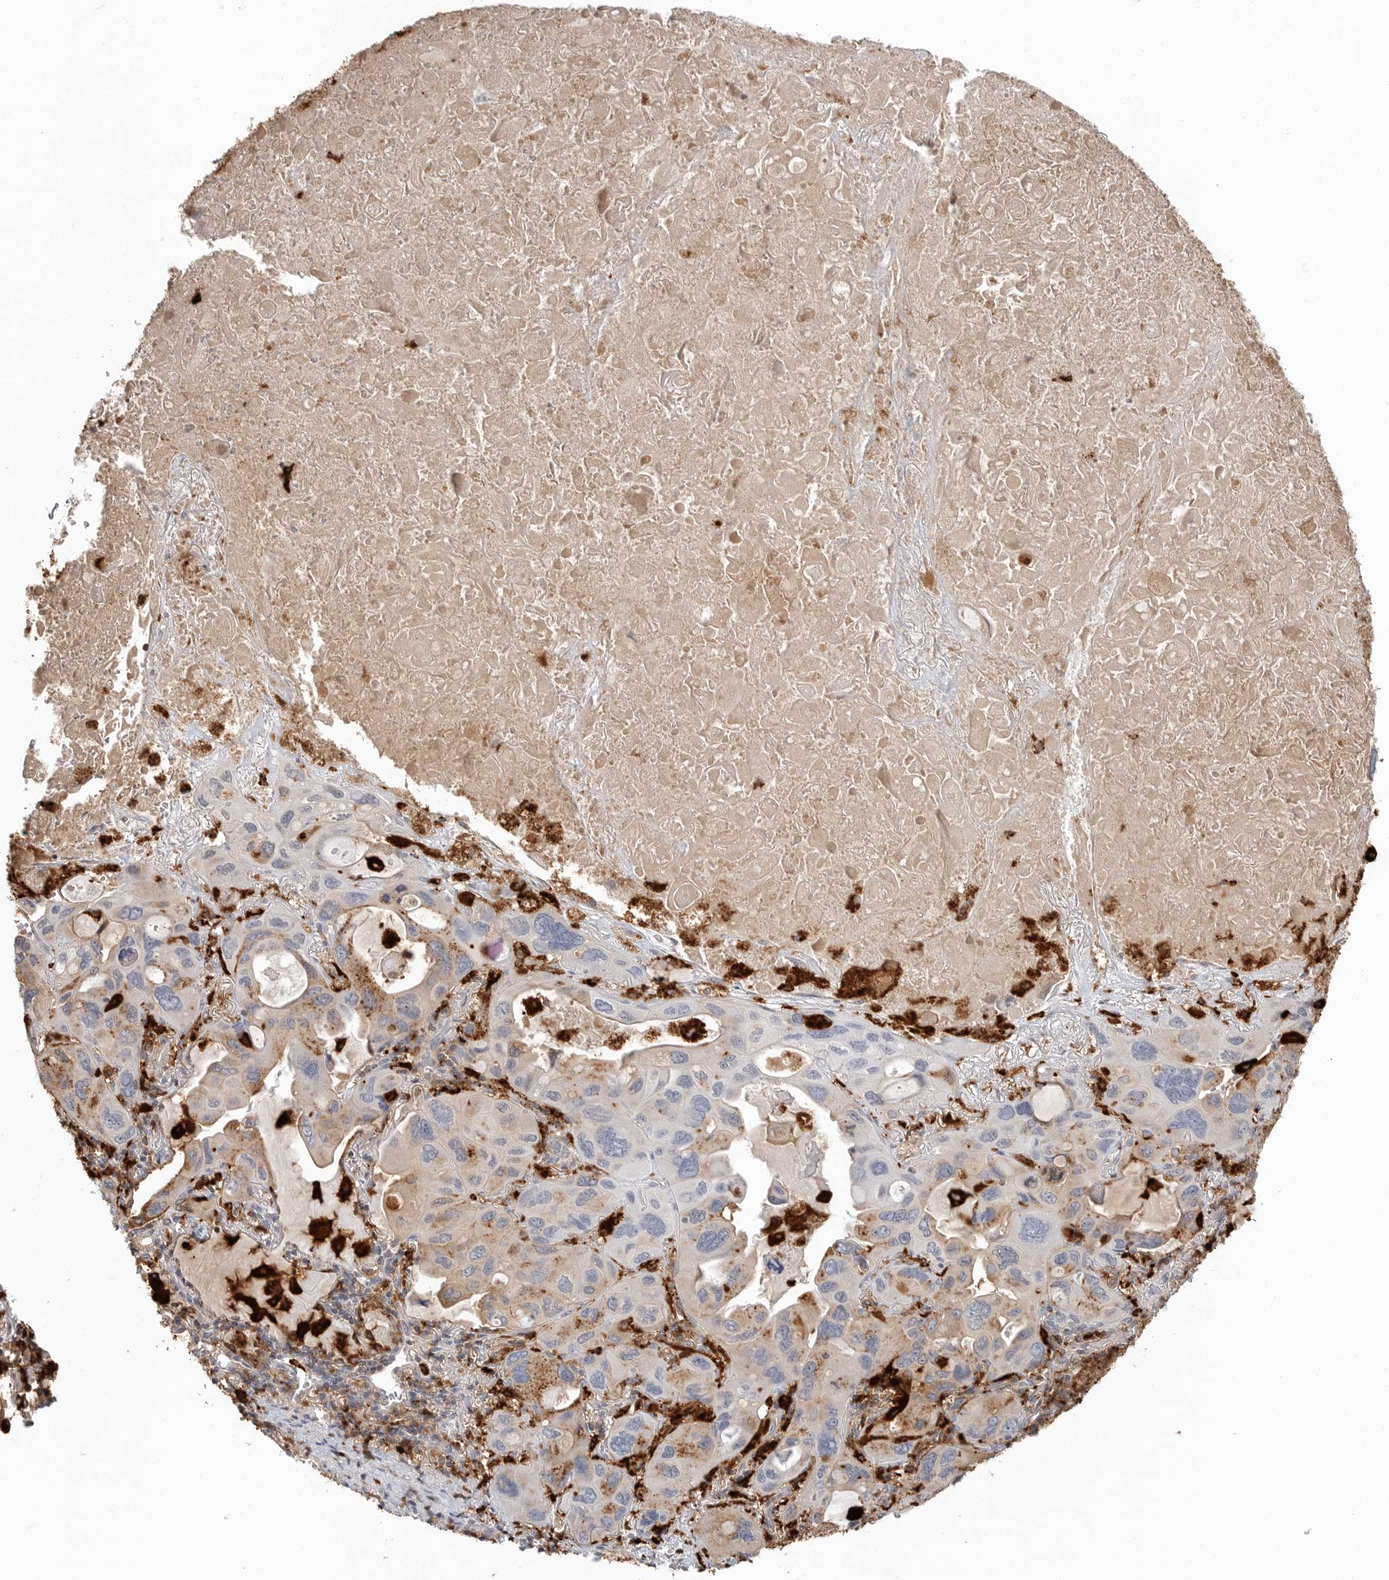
{"staining": {"intensity": "moderate", "quantity": "<25%", "location": "cytoplasmic/membranous"}, "tissue": "lung cancer", "cell_type": "Tumor cells", "image_type": "cancer", "snomed": [{"axis": "morphology", "description": "Squamous cell carcinoma, NOS"}, {"axis": "topography", "description": "Lung"}], "caption": "An image showing moderate cytoplasmic/membranous positivity in approximately <25% of tumor cells in lung cancer, as visualized by brown immunohistochemical staining.", "gene": "IFI30", "patient": {"sex": "female", "age": 73}}